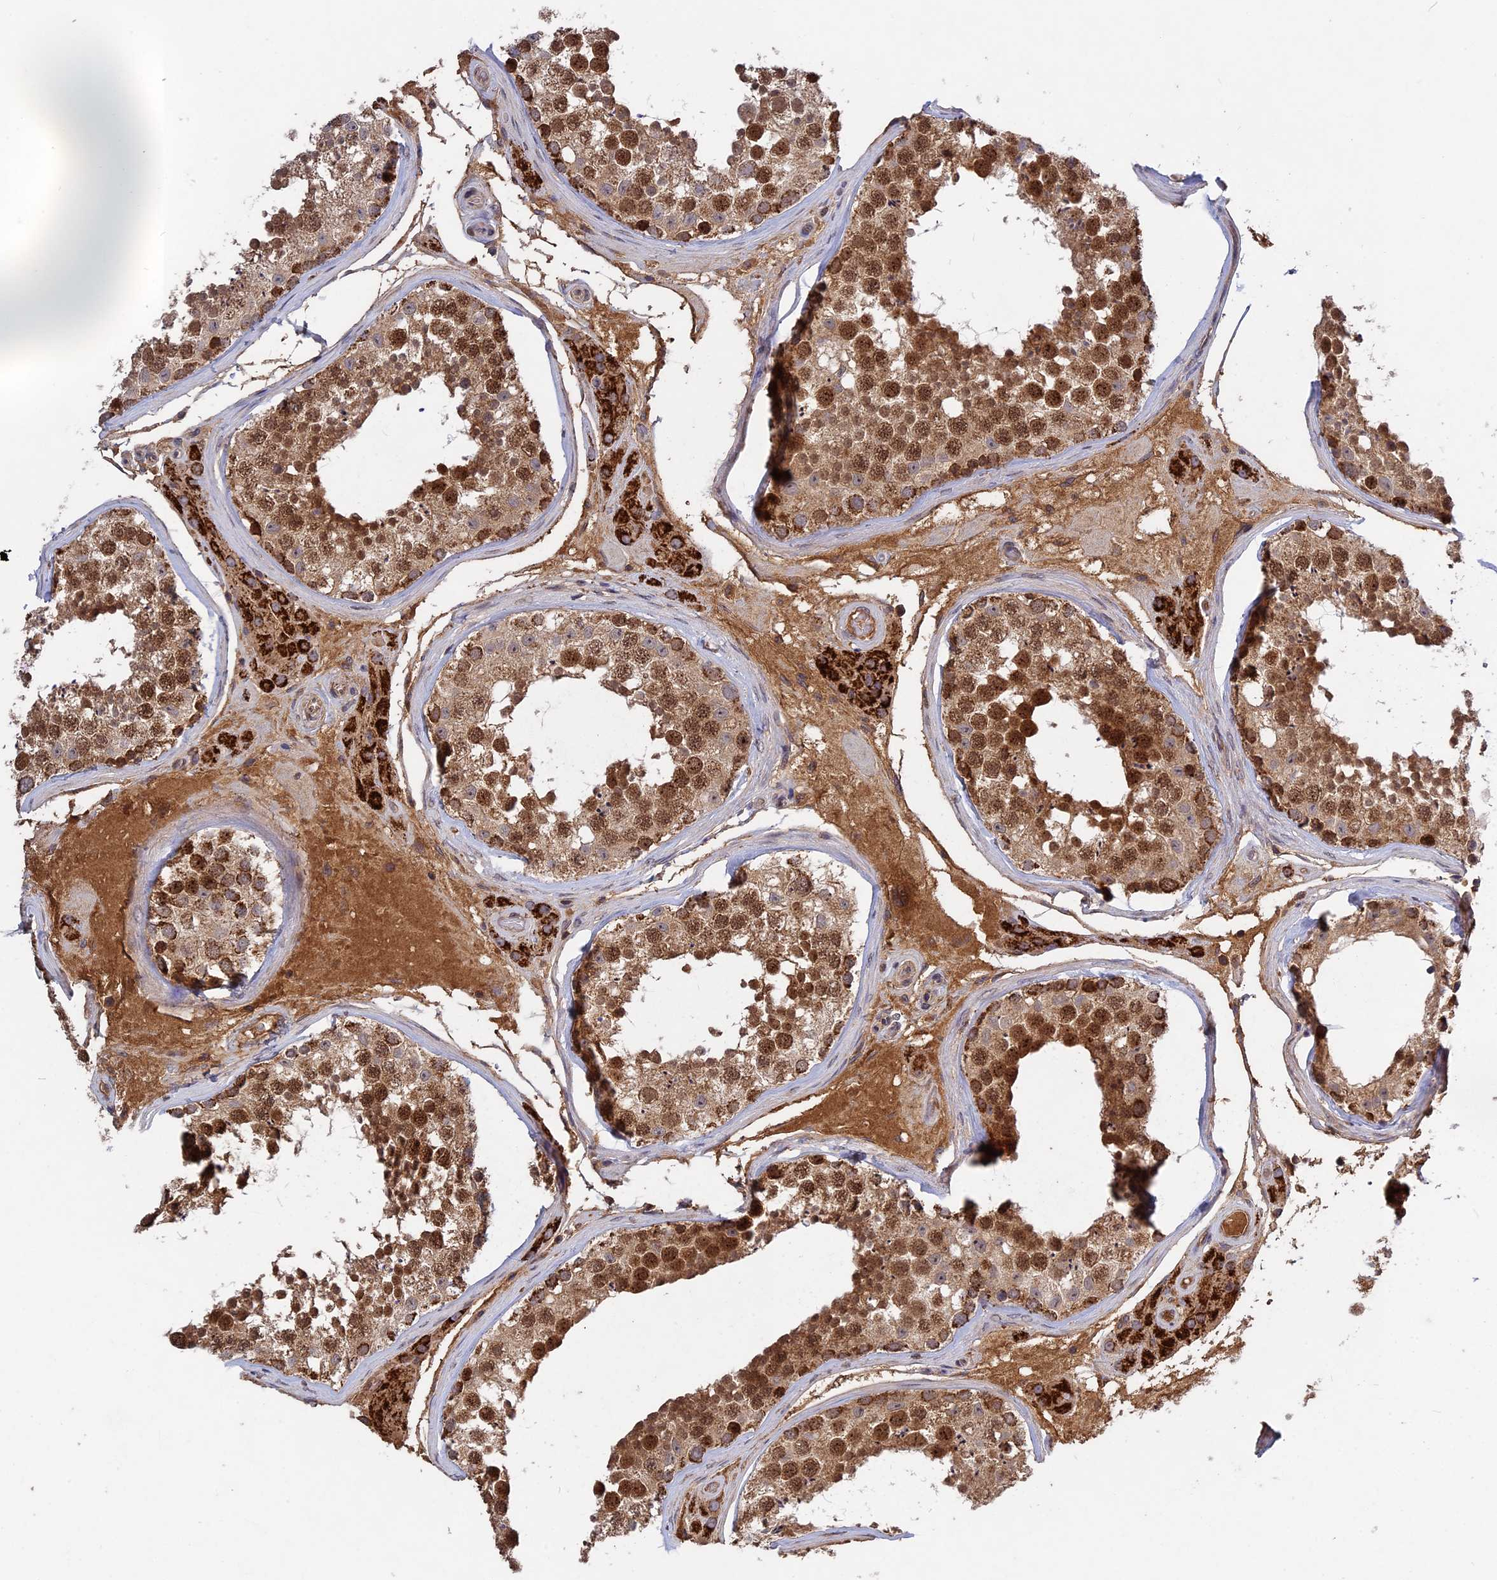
{"staining": {"intensity": "moderate", "quantity": ">75%", "location": "cytoplasmic/membranous,nuclear"}, "tissue": "testis", "cell_type": "Cells in seminiferous ducts", "image_type": "normal", "snomed": [{"axis": "morphology", "description": "Normal tissue, NOS"}, {"axis": "topography", "description": "Testis"}], "caption": "A high-resolution micrograph shows IHC staining of normal testis, which demonstrates moderate cytoplasmic/membranous,nuclear expression in approximately >75% of cells in seminiferous ducts.", "gene": "RAB15", "patient": {"sex": "male", "age": 46}}